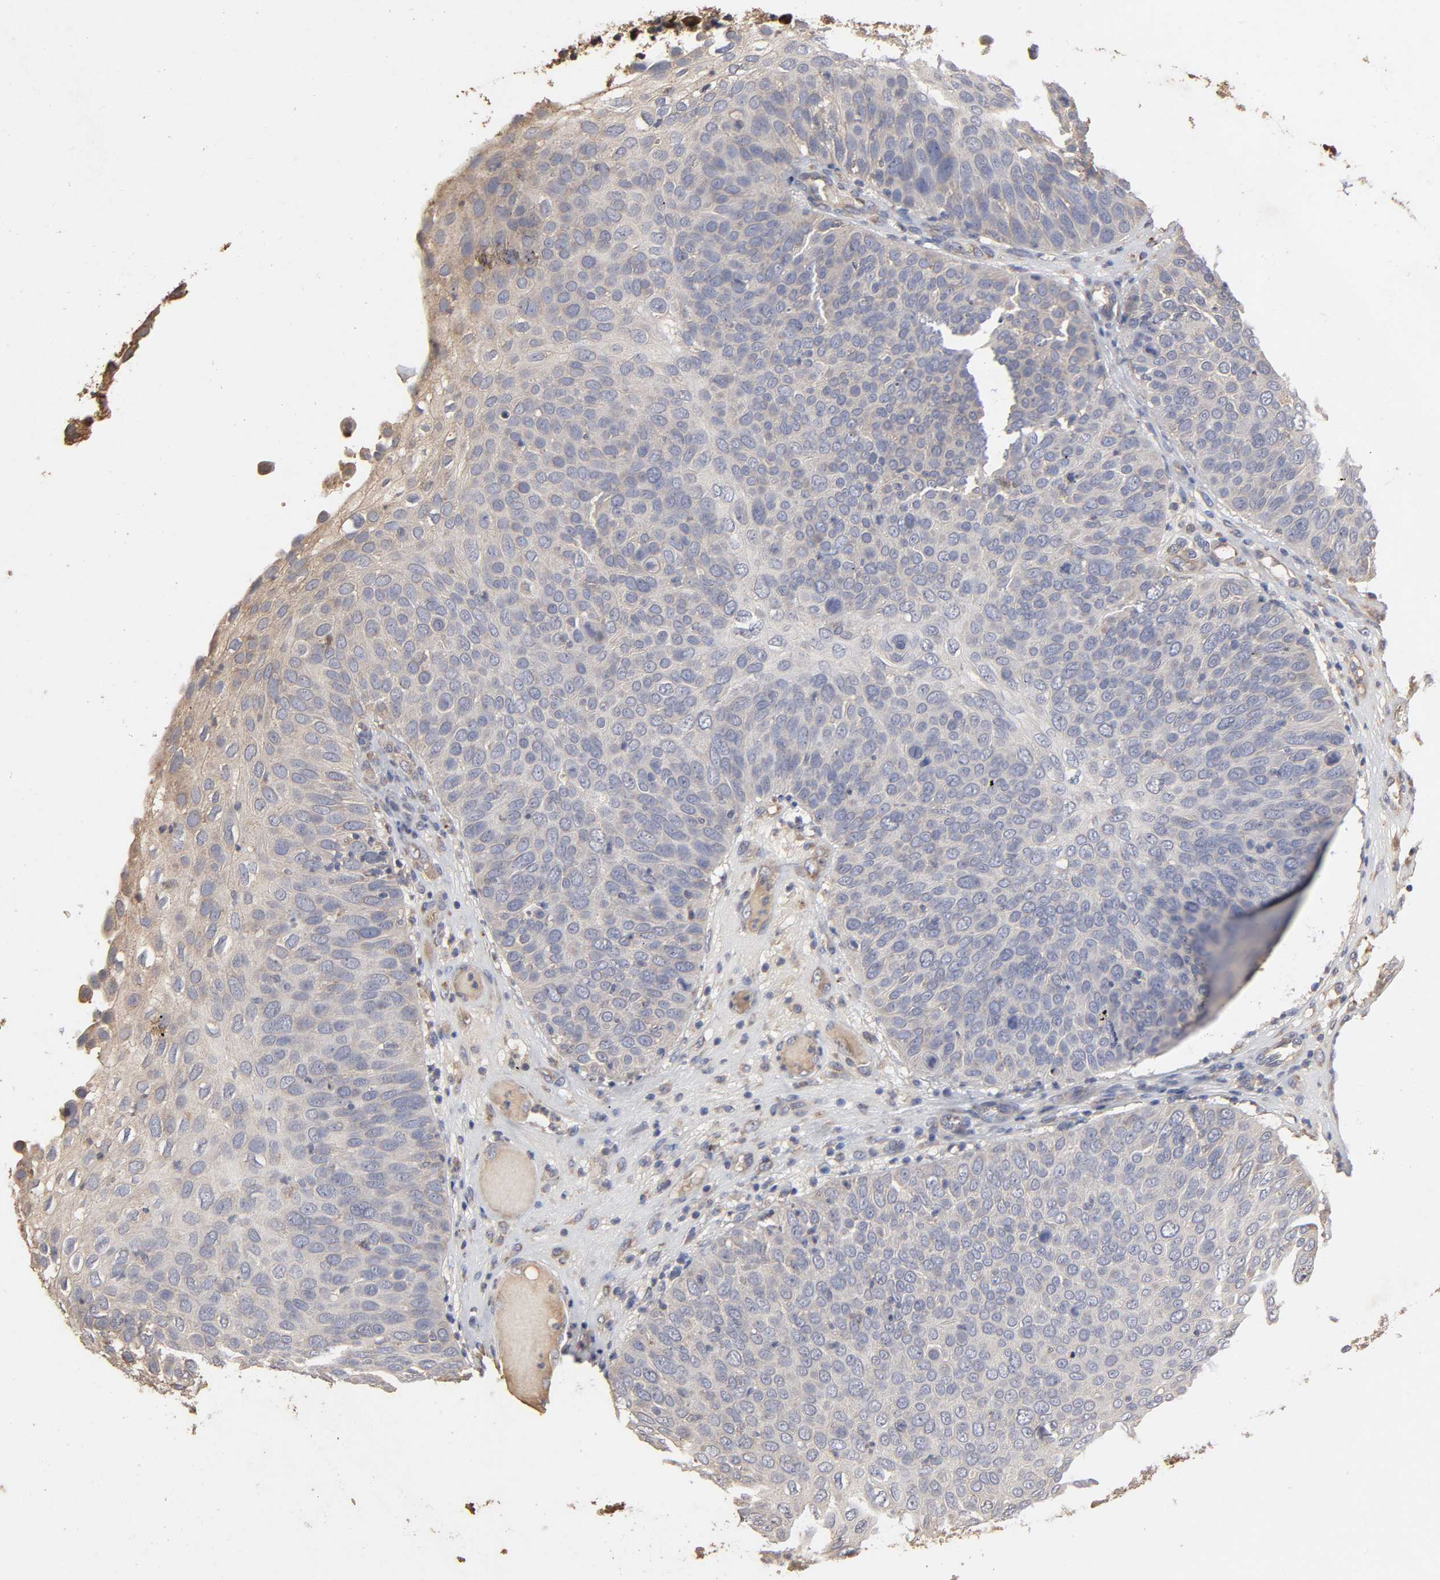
{"staining": {"intensity": "weak", "quantity": "25%-75%", "location": "cytoplasmic/membranous"}, "tissue": "skin cancer", "cell_type": "Tumor cells", "image_type": "cancer", "snomed": [{"axis": "morphology", "description": "Squamous cell carcinoma, NOS"}, {"axis": "topography", "description": "Skin"}], "caption": "The micrograph shows a brown stain indicating the presence of a protein in the cytoplasmic/membranous of tumor cells in skin cancer.", "gene": "EIF4G2", "patient": {"sex": "male", "age": 87}}